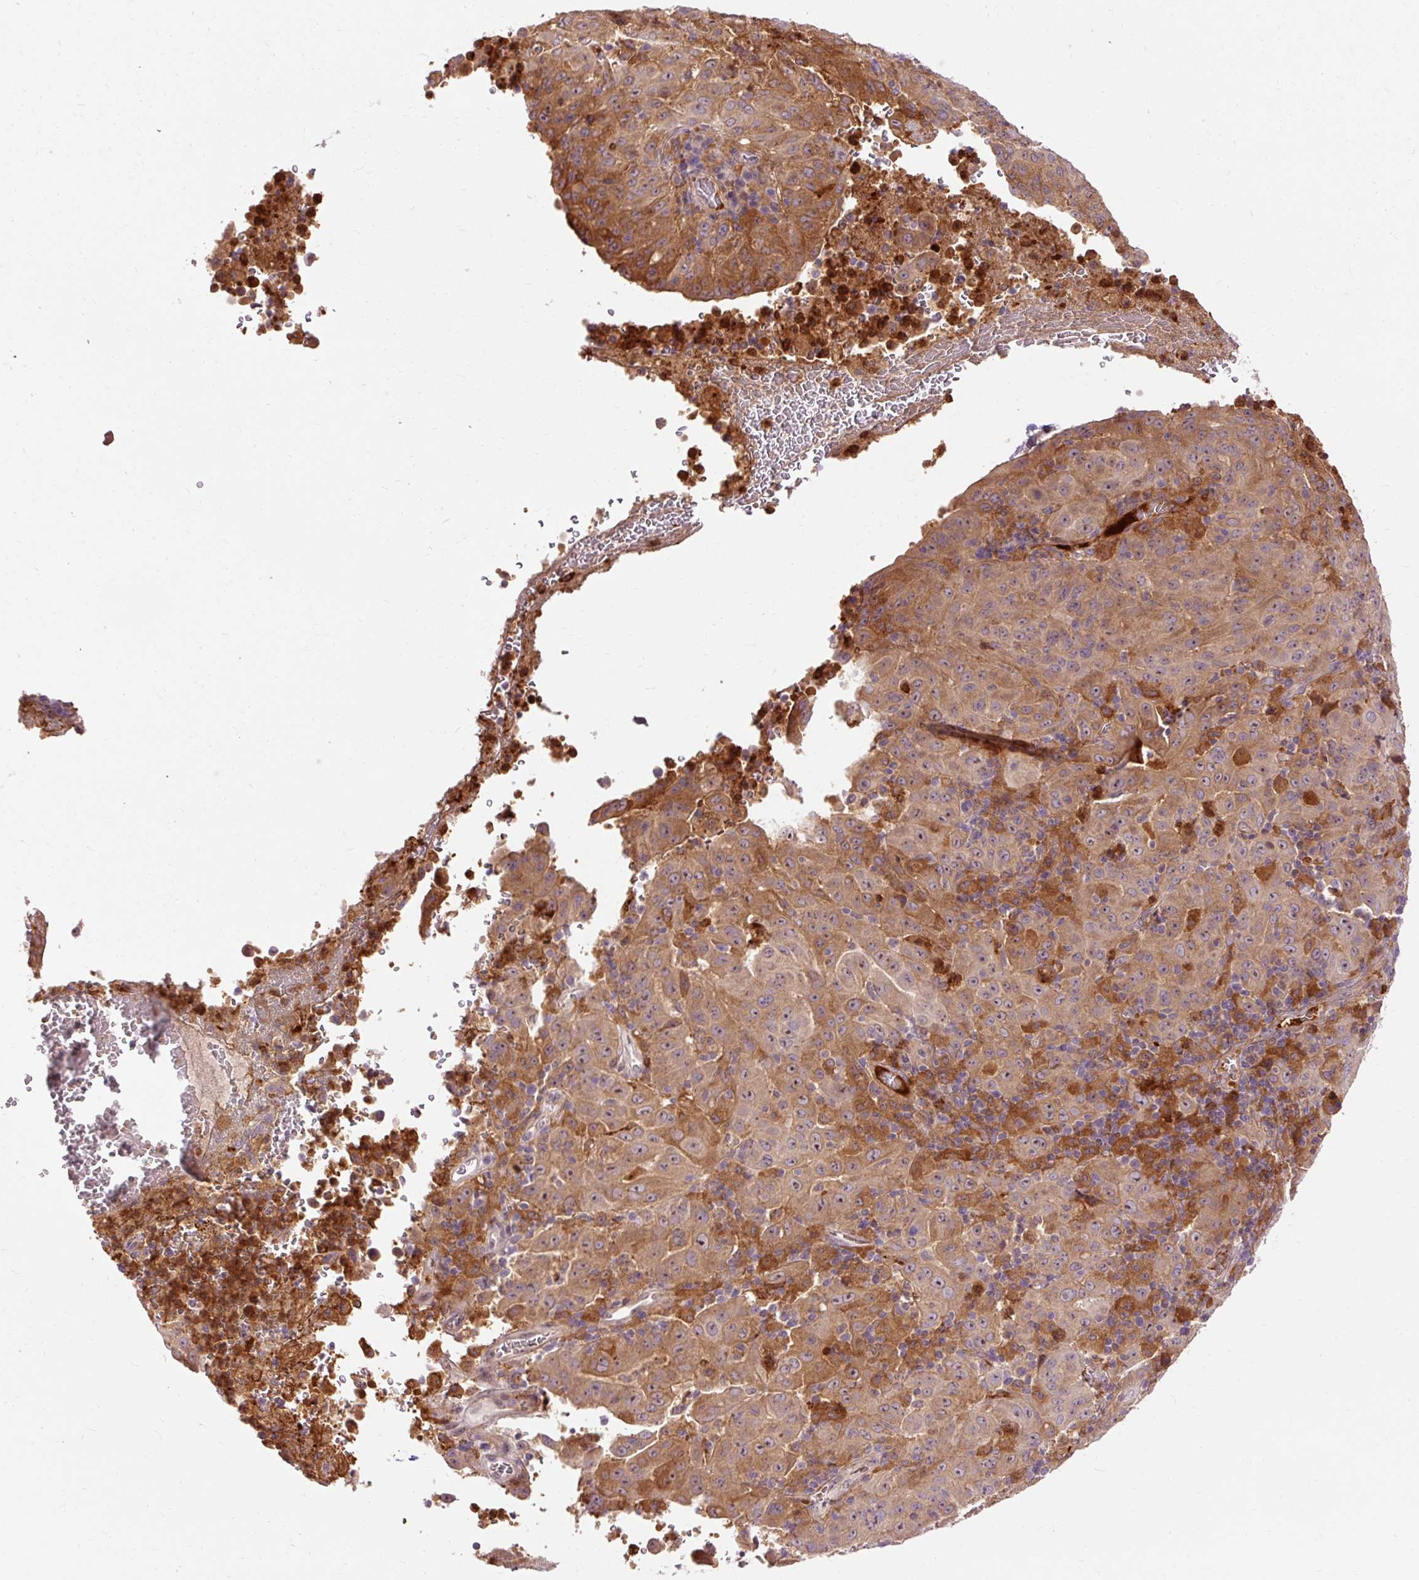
{"staining": {"intensity": "moderate", "quantity": ">75%", "location": "cytoplasmic/membranous"}, "tissue": "pancreatic cancer", "cell_type": "Tumor cells", "image_type": "cancer", "snomed": [{"axis": "morphology", "description": "Adenocarcinoma, NOS"}, {"axis": "topography", "description": "Pancreas"}], "caption": "Protein staining of pancreatic cancer tissue shows moderate cytoplasmic/membranous positivity in about >75% of tumor cells.", "gene": "CEBPZ", "patient": {"sex": "male", "age": 63}}